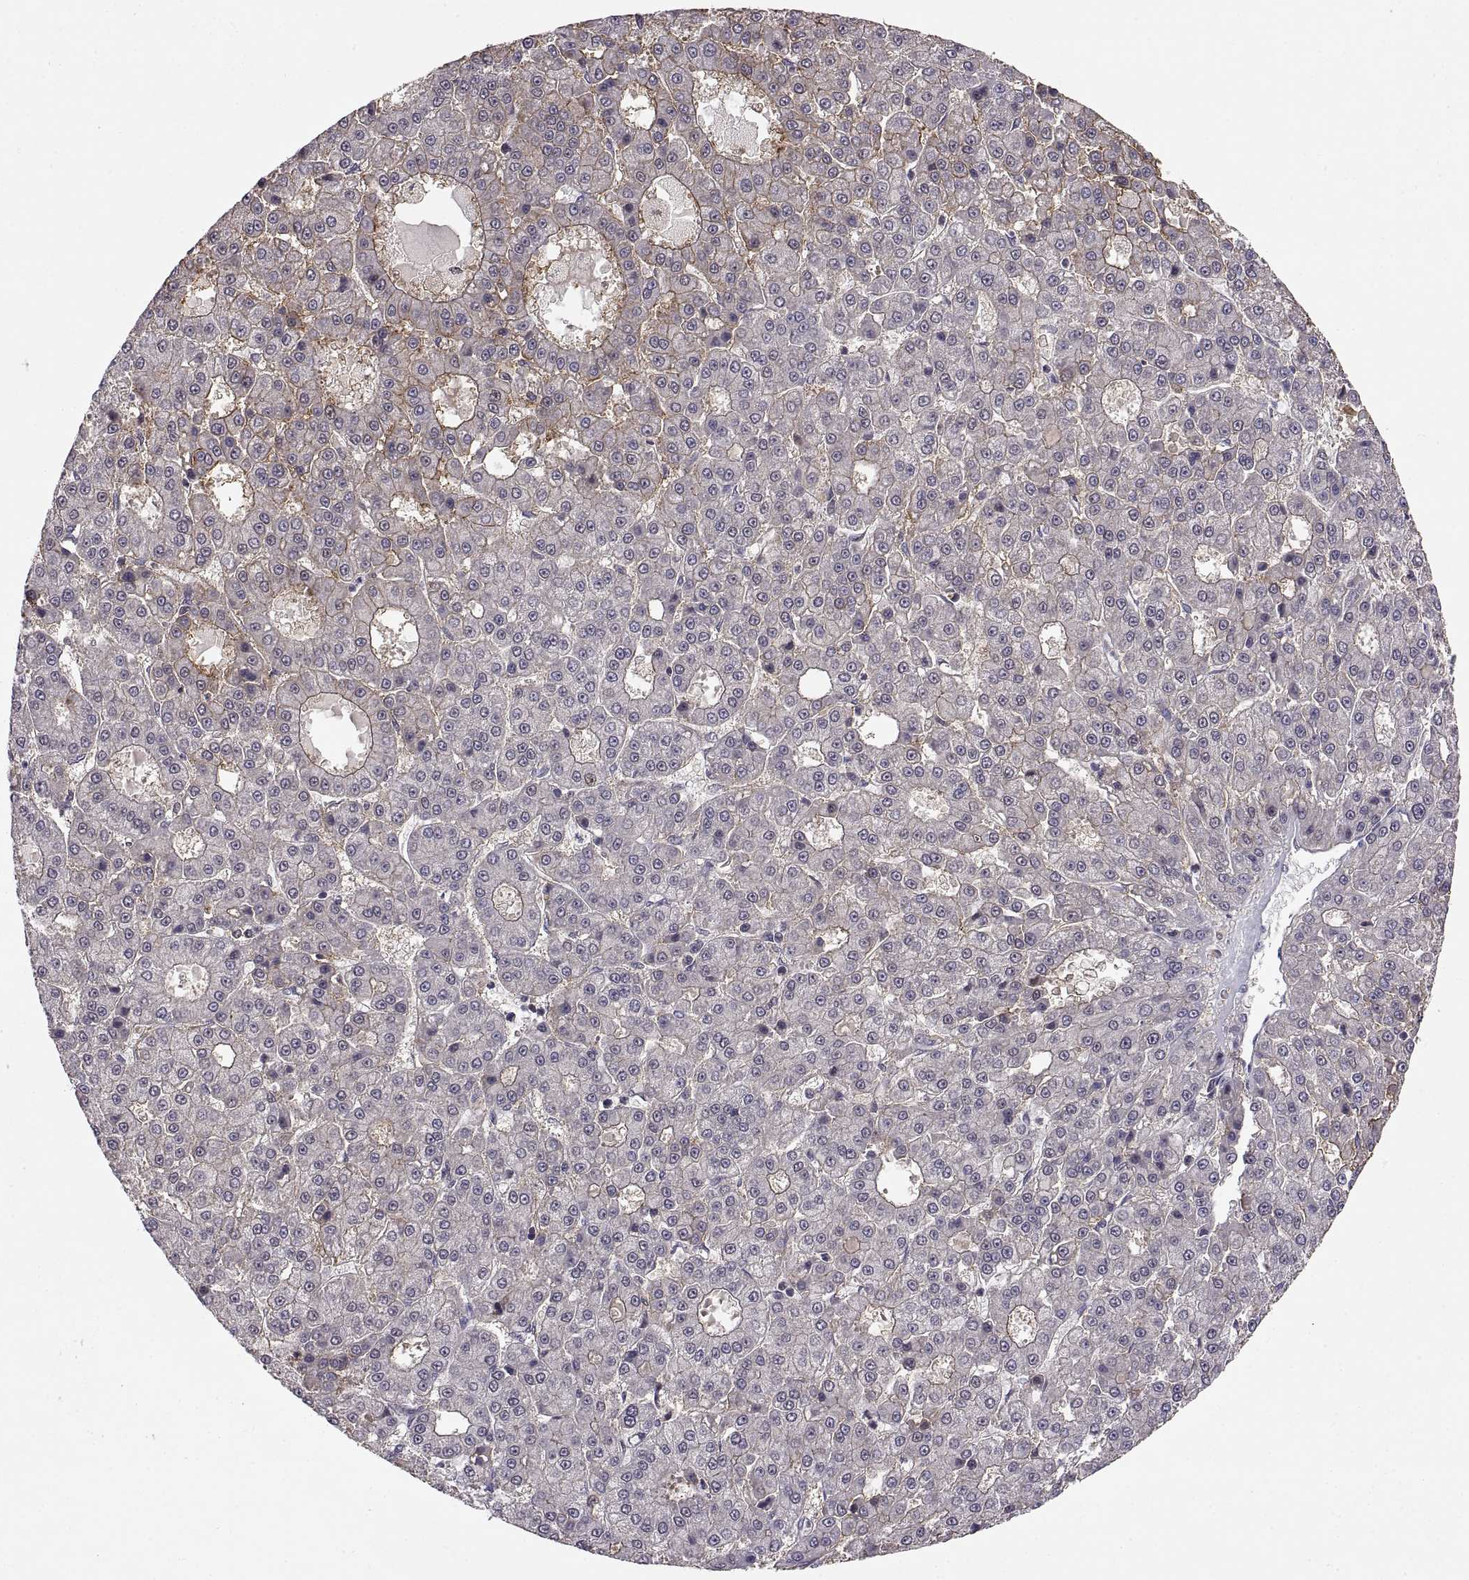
{"staining": {"intensity": "negative", "quantity": "none", "location": "none"}, "tissue": "liver cancer", "cell_type": "Tumor cells", "image_type": "cancer", "snomed": [{"axis": "morphology", "description": "Carcinoma, Hepatocellular, NOS"}, {"axis": "topography", "description": "Liver"}], "caption": "Protein analysis of liver hepatocellular carcinoma exhibits no significant staining in tumor cells. Nuclei are stained in blue.", "gene": "CHFR", "patient": {"sex": "male", "age": 70}}